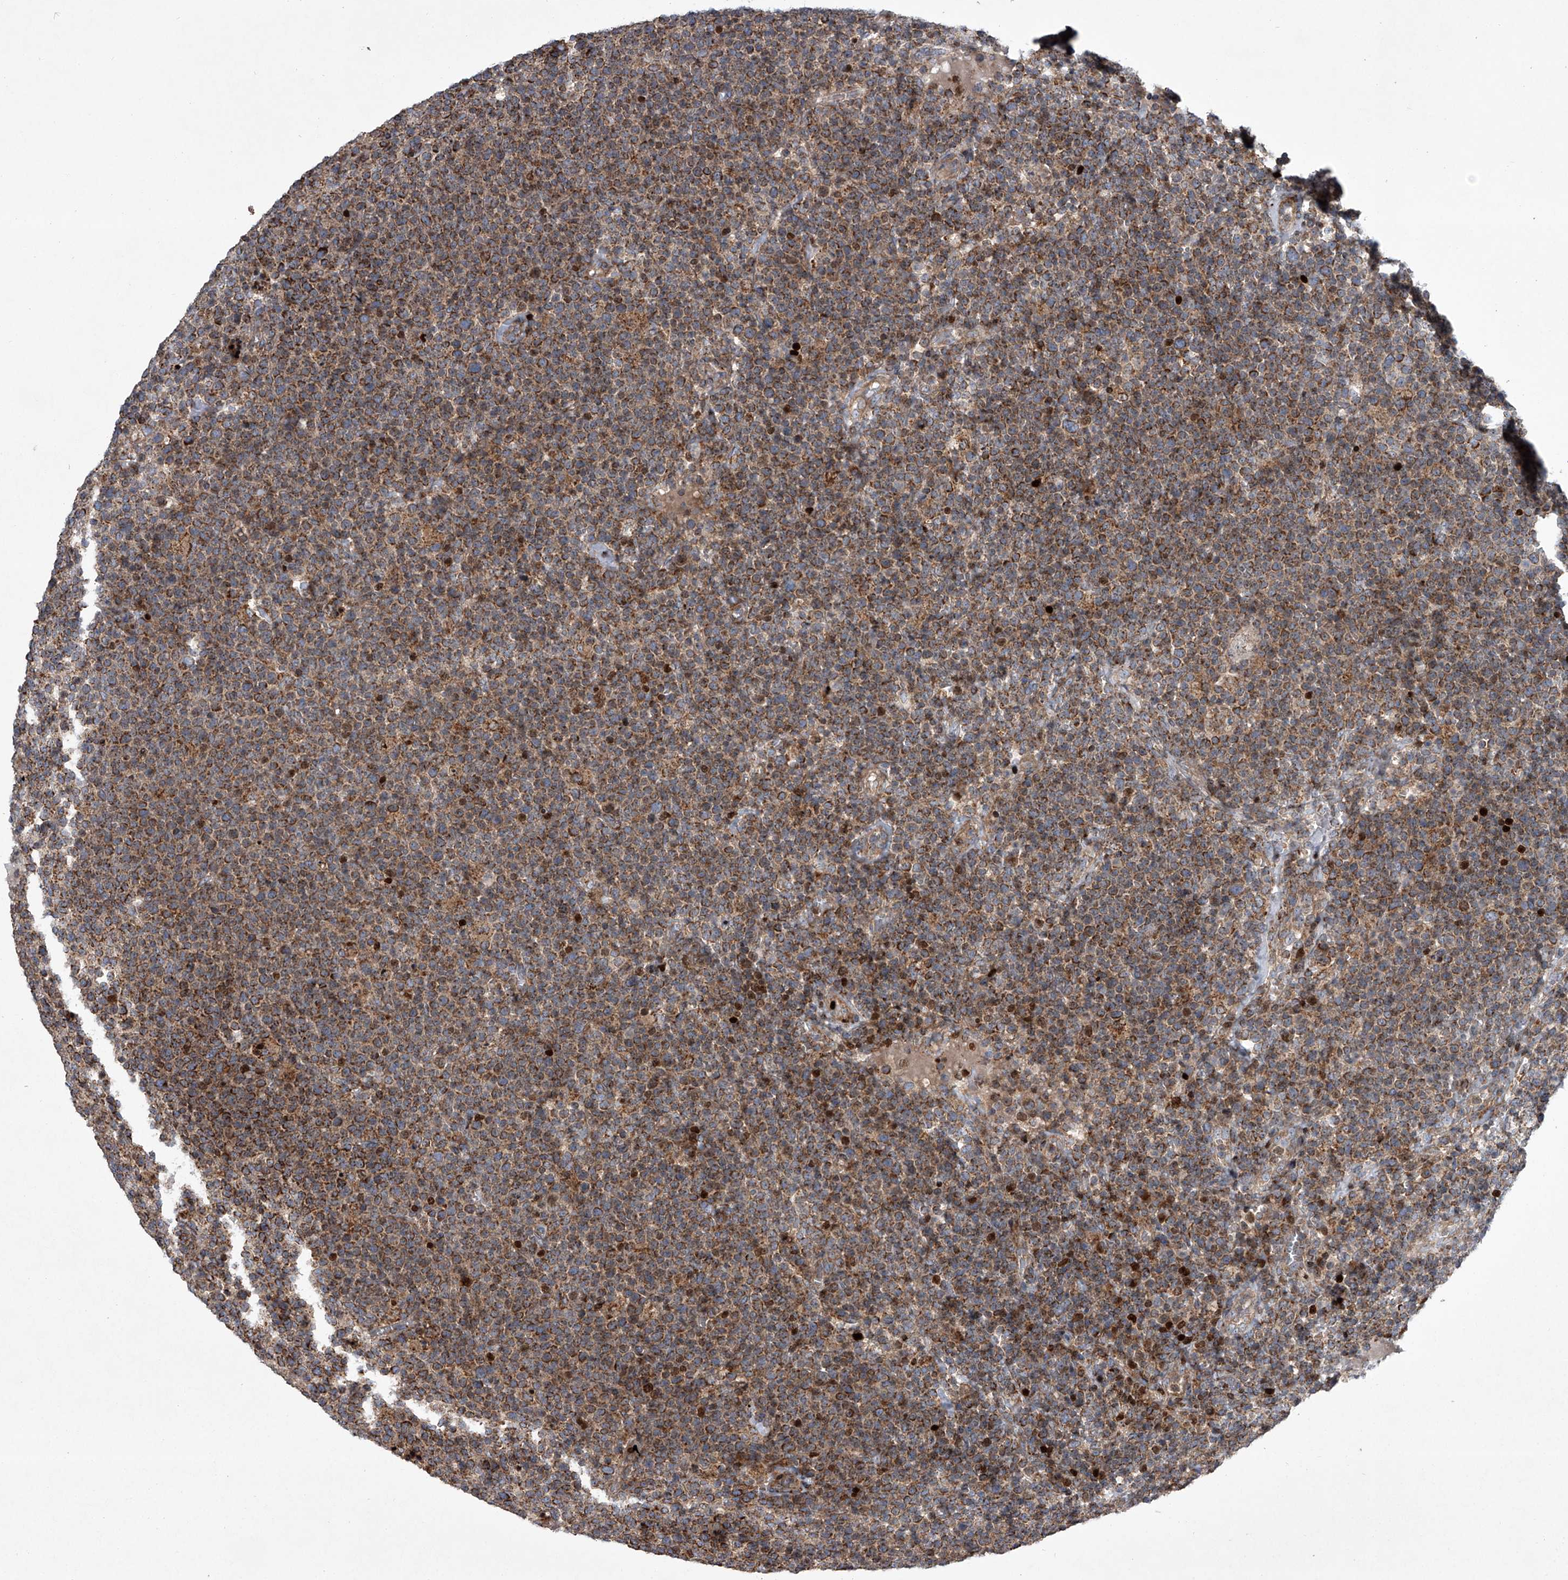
{"staining": {"intensity": "moderate", "quantity": ">75%", "location": "cytoplasmic/membranous"}, "tissue": "lymphoma", "cell_type": "Tumor cells", "image_type": "cancer", "snomed": [{"axis": "morphology", "description": "Malignant lymphoma, non-Hodgkin's type, High grade"}, {"axis": "topography", "description": "Lymph node"}], "caption": "Tumor cells reveal moderate cytoplasmic/membranous positivity in about >75% of cells in lymphoma.", "gene": "STRADA", "patient": {"sex": "male", "age": 61}}